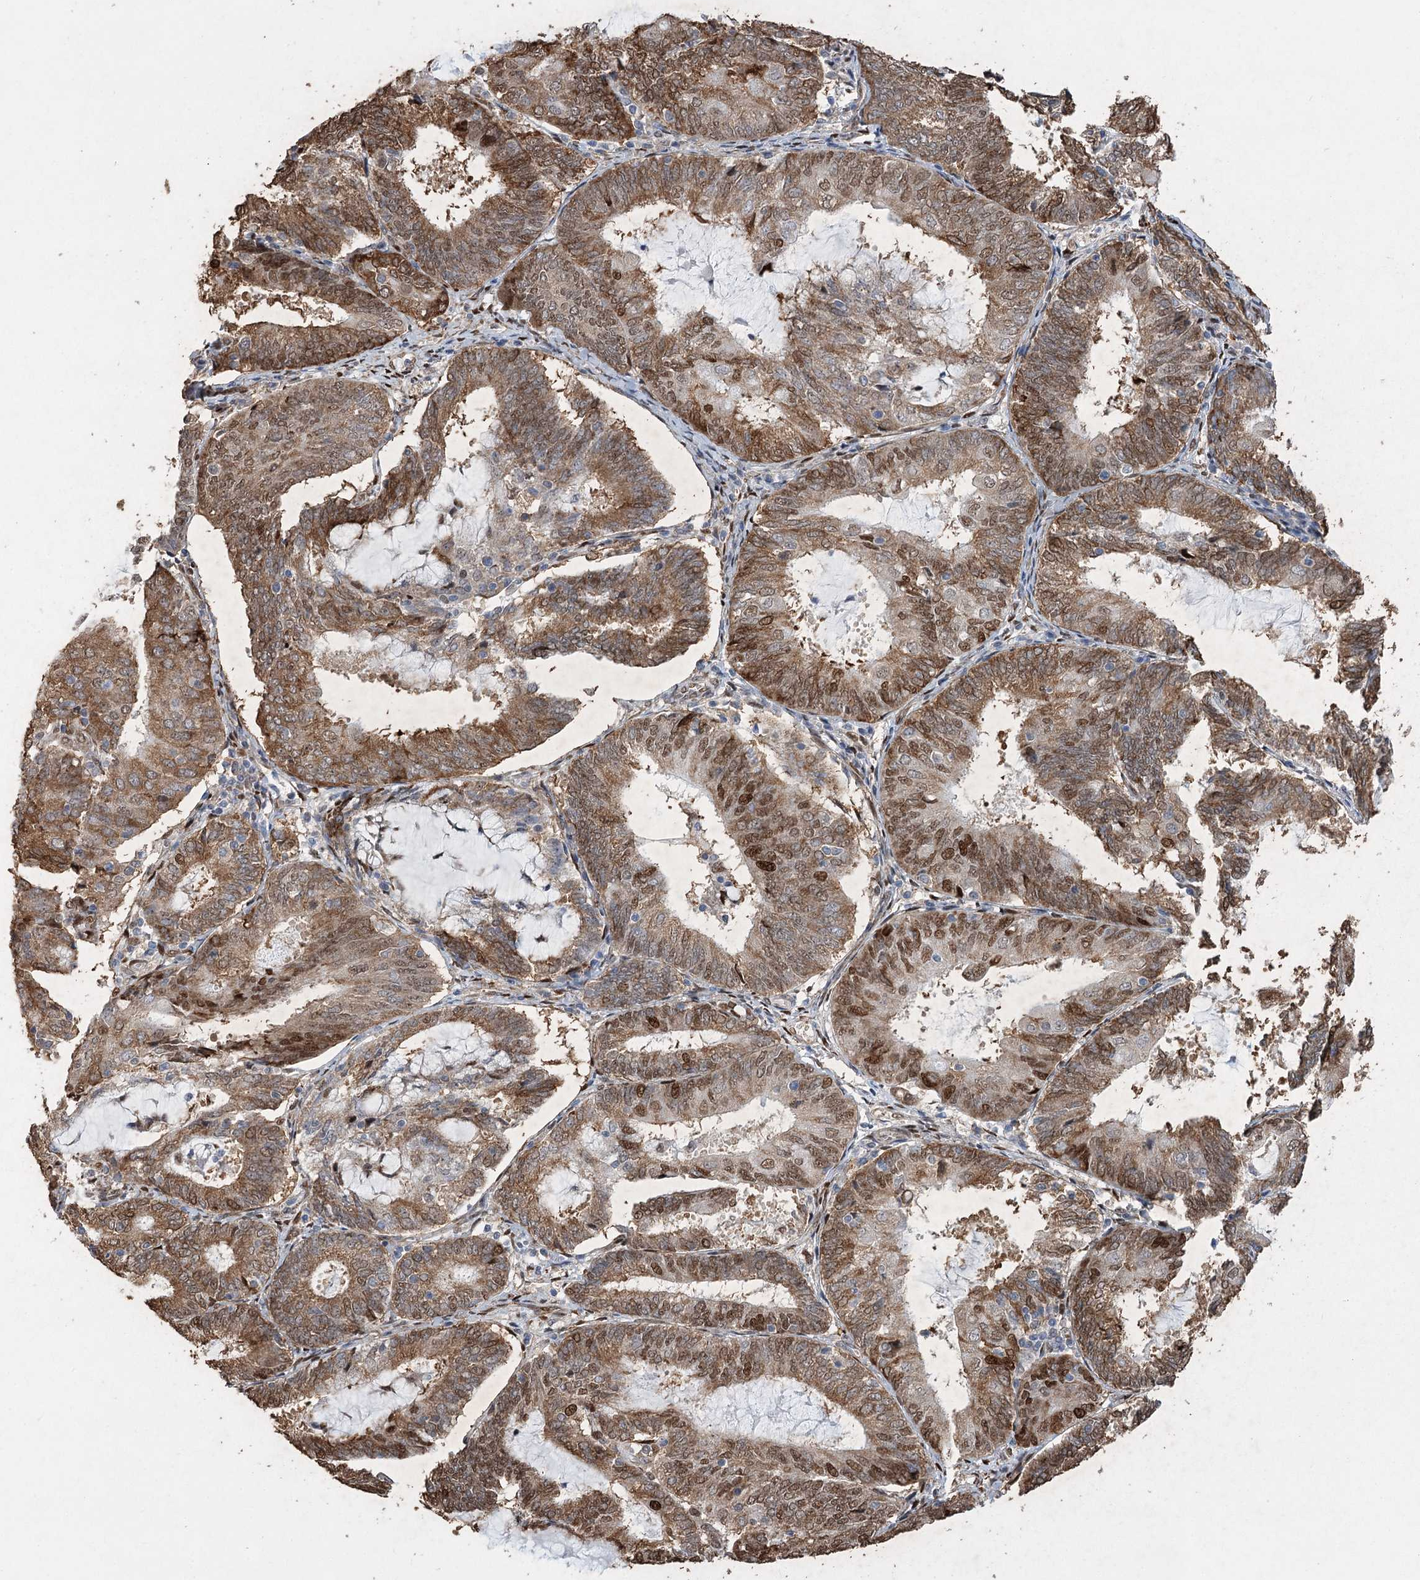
{"staining": {"intensity": "moderate", "quantity": ">75%", "location": "cytoplasmic/membranous,nuclear"}, "tissue": "endometrial cancer", "cell_type": "Tumor cells", "image_type": "cancer", "snomed": [{"axis": "morphology", "description": "Adenocarcinoma, NOS"}, {"axis": "topography", "description": "Endometrium"}], "caption": "This is a histology image of immunohistochemistry staining of endometrial cancer, which shows moderate staining in the cytoplasmic/membranous and nuclear of tumor cells.", "gene": "NFU1", "patient": {"sex": "female", "age": 81}}